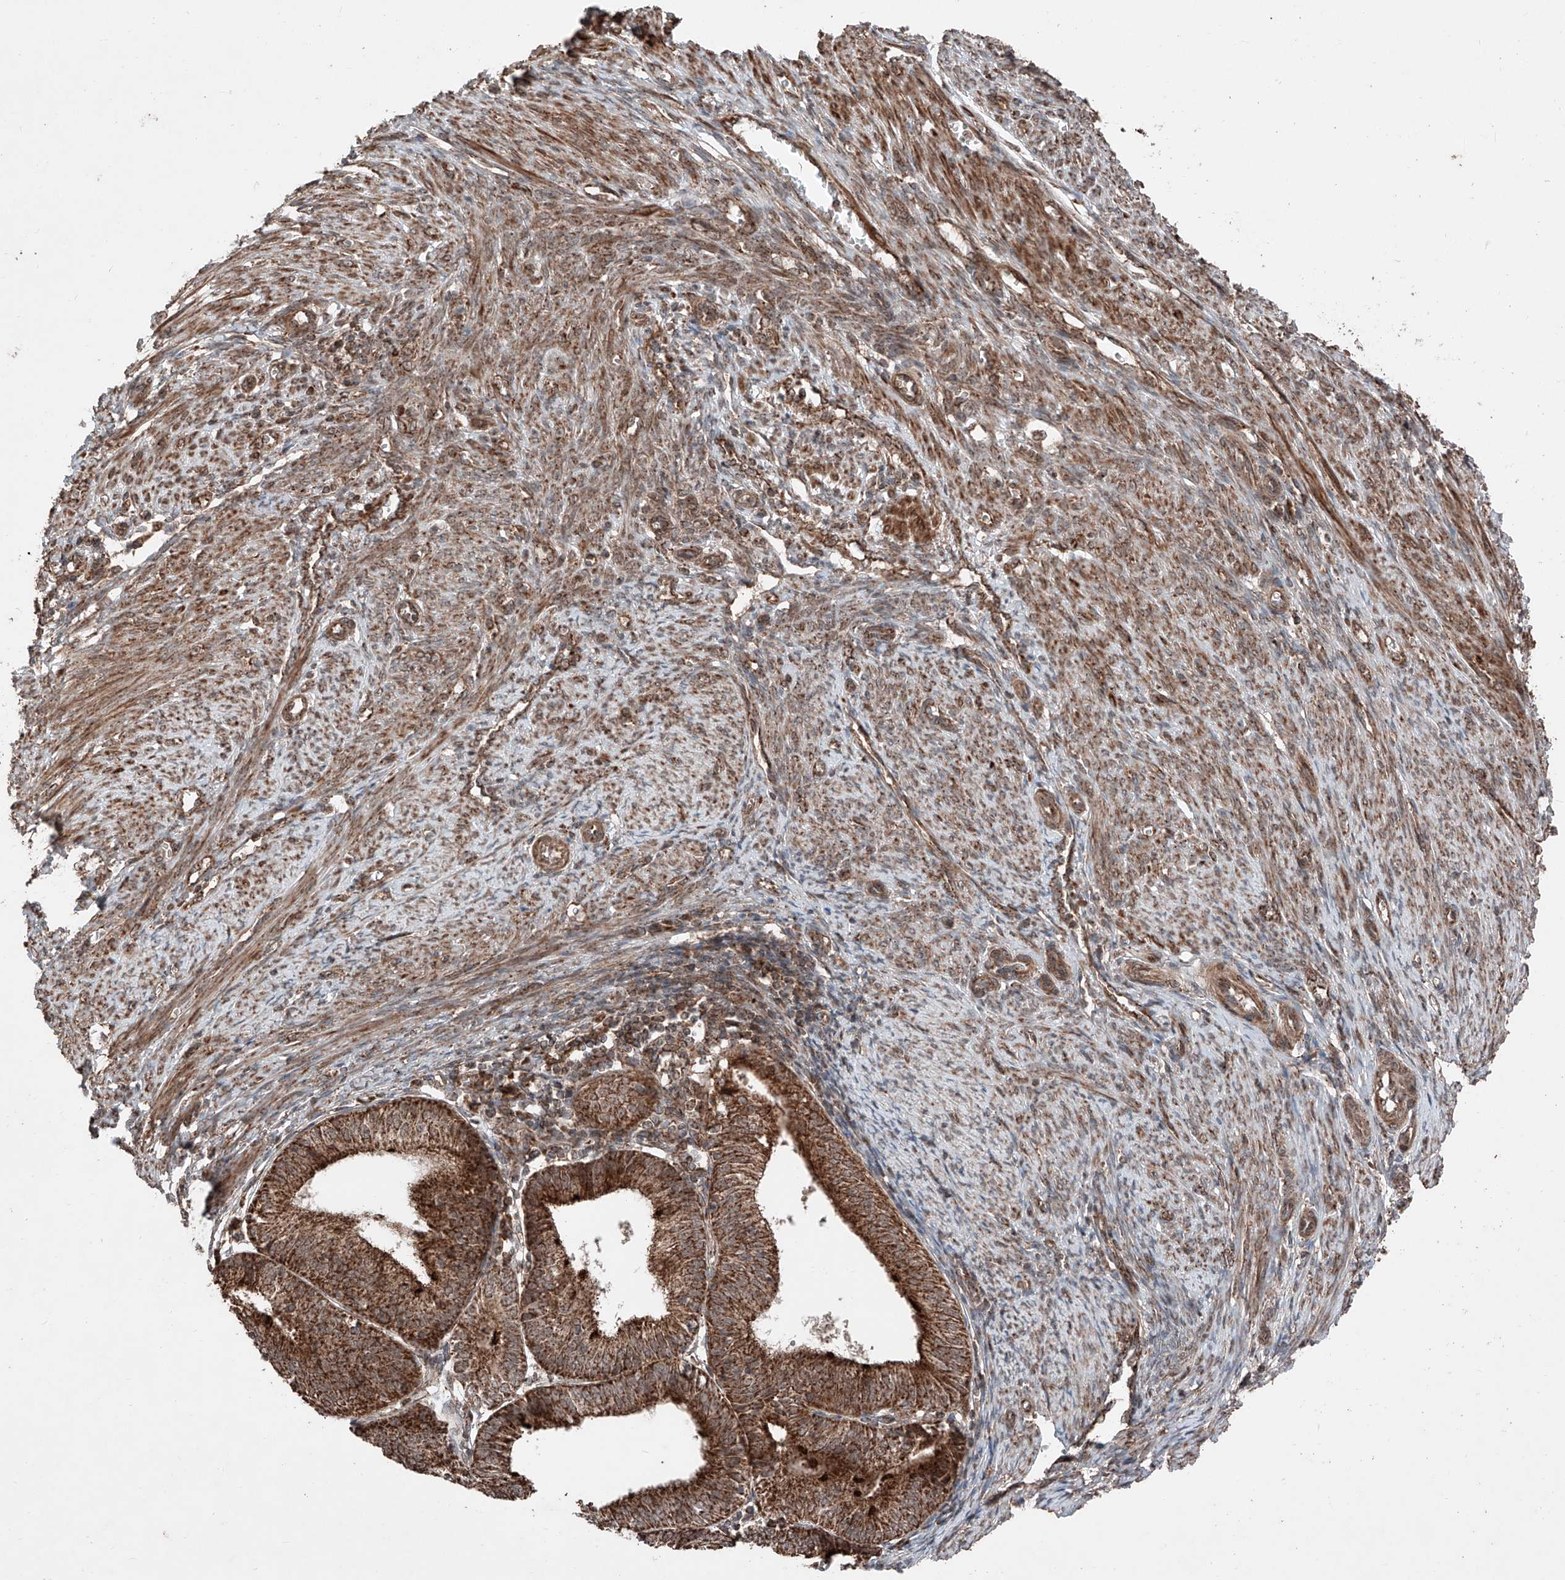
{"staining": {"intensity": "strong", "quantity": ">75%", "location": "cytoplasmic/membranous"}, "tissue": "endometrial cancer", "cell_type": "Tumor cells", "image_type": "cancer", "snomed": [{"axis": "morphology", "description": "Adenocarcinoma, NOS"}, {"axis": "topography", "description": "Endometrium"}], "caption": "A brown stain labels strong cytoplasmic/membranous positivity of a protein in adenocarcinoma (endometrial) tumor cells.", "gene": "ZSCAN29", "patient": {"sex": "female", "age": 51}}